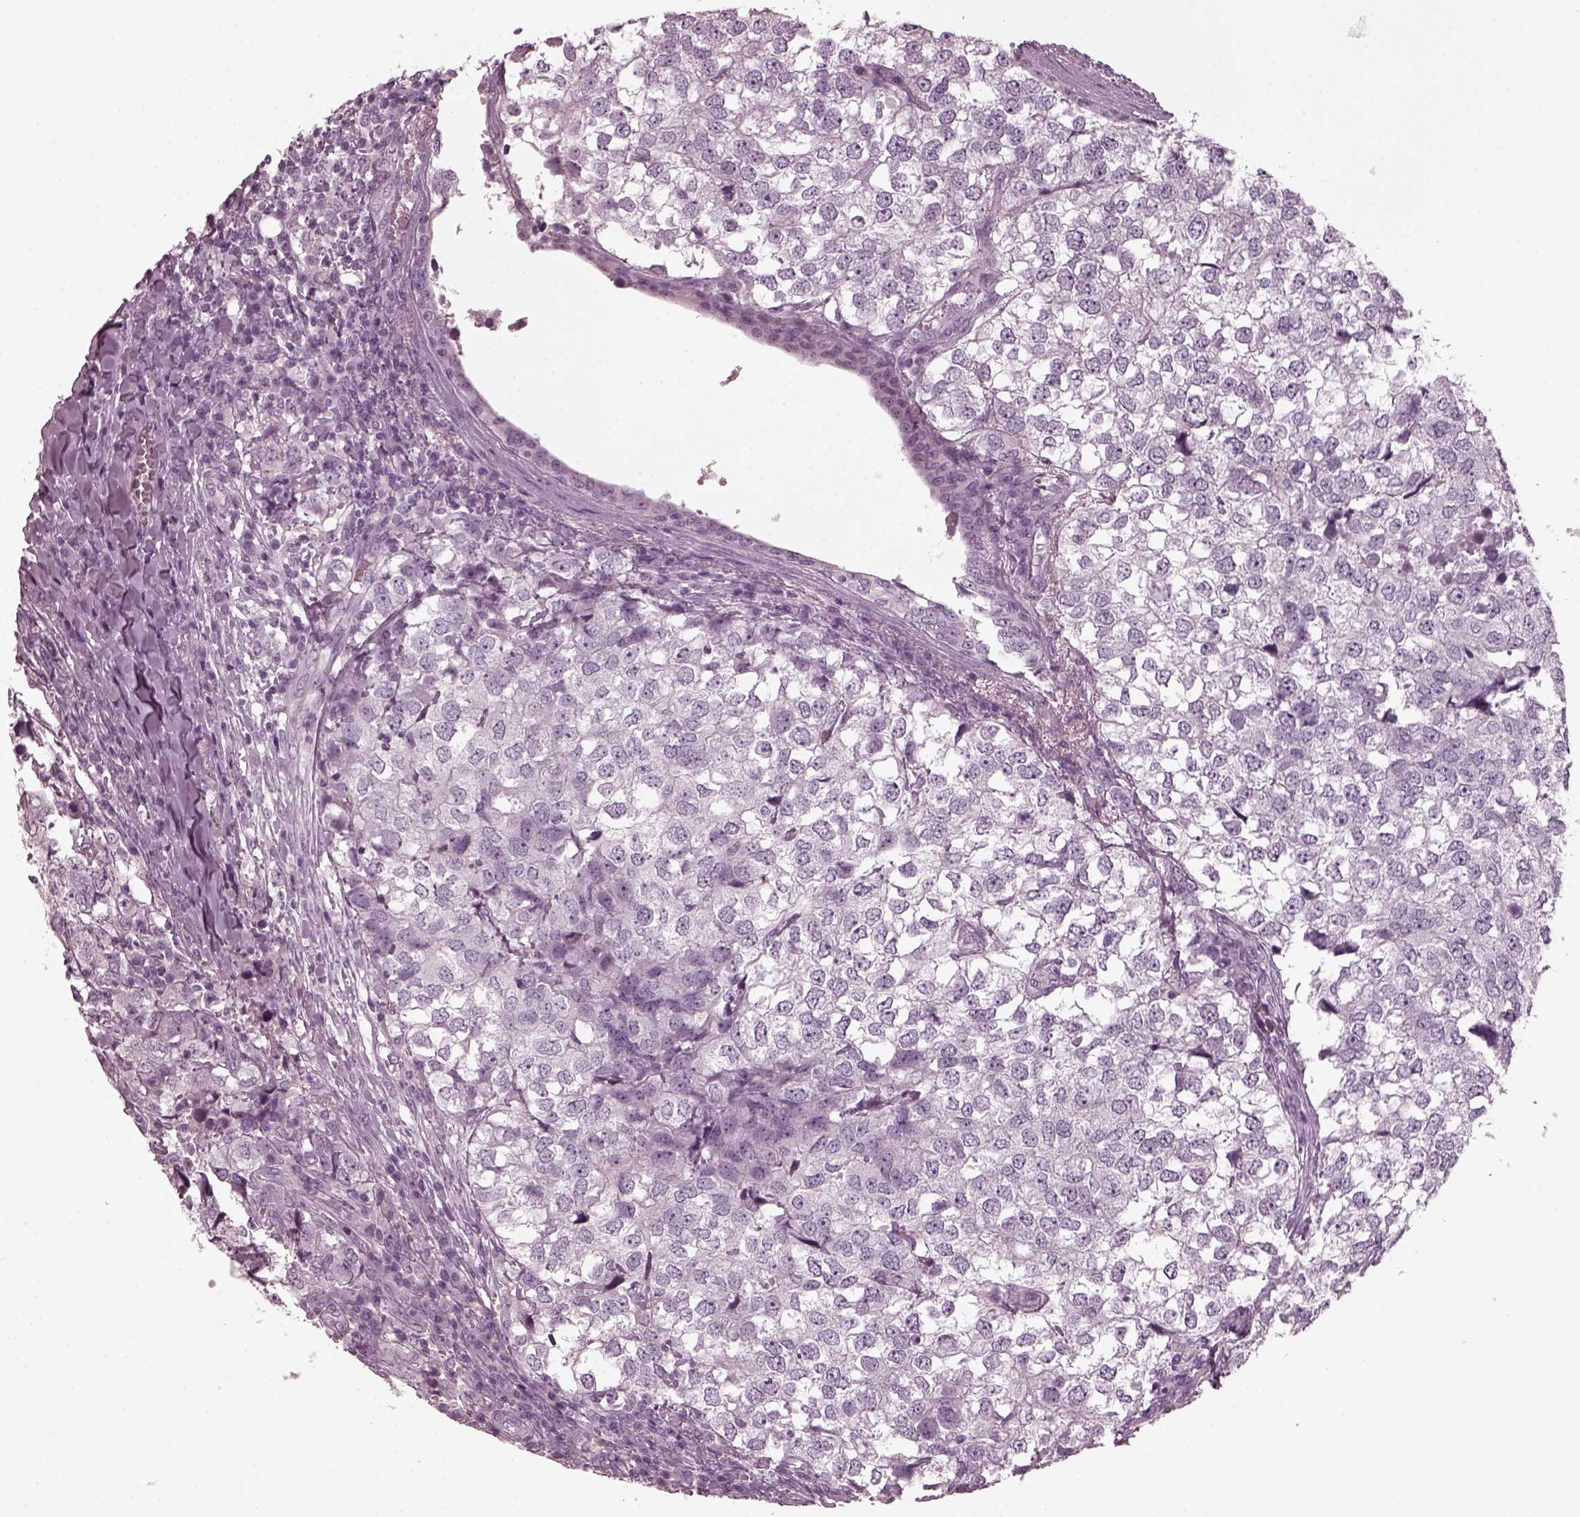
{"staining": {"intensity": "negative", "quantity": "none", "location": "none"}, "tissue": "breast cancer", "cell_type": "Tumor cells", "image_type": "cancer", "snomed": [{"axis": "morphology", "description": "Duct carcinoma"}, {"axis": "topography", "description": "Breast"}], "caption": "The immunohistochemistry photomicrograph has no significant staining in tumor cells of breast cancer tissue.", "gene": "RCVRN", "patient": {"sex": "female", "age": 30}}